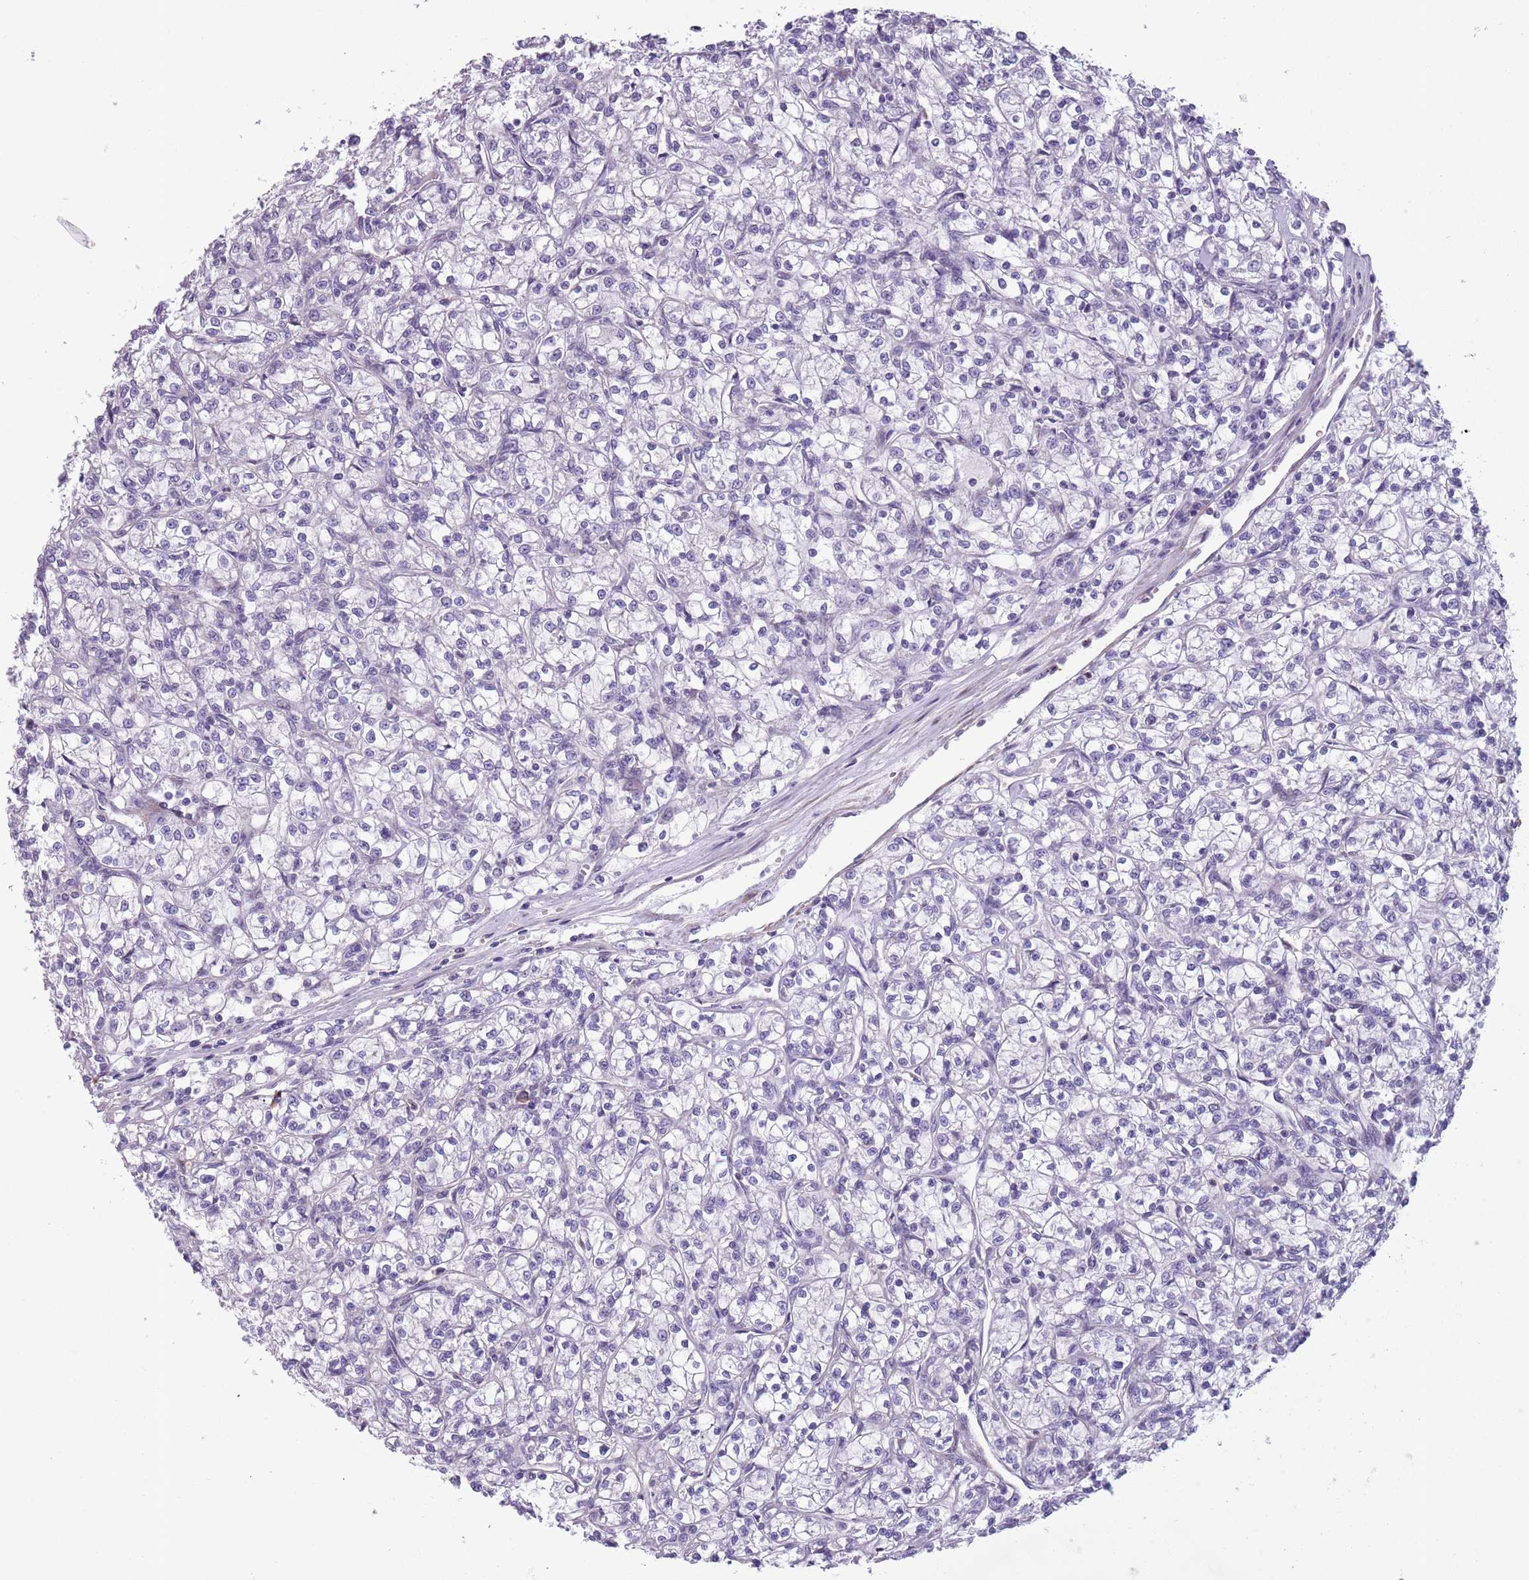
{"staining": {"intensity": "negative", "quantity": "none", "location": "none"}, "tissue": "renal cancer", "cell_type": "Tumor cells", "image_type": "cancer", "snomed": [{"axis": "morphology", "description": "Adenocarcinoma, NOS"}, {"axis": "topography", "description": "Kidney"}], "caption": "Immunohistochemical staining of human renal adenocarcinoma demonstrates no significant staining in tumor cells.", "gene": "JAML", "patient": {"sex": "female", "age": 59}}